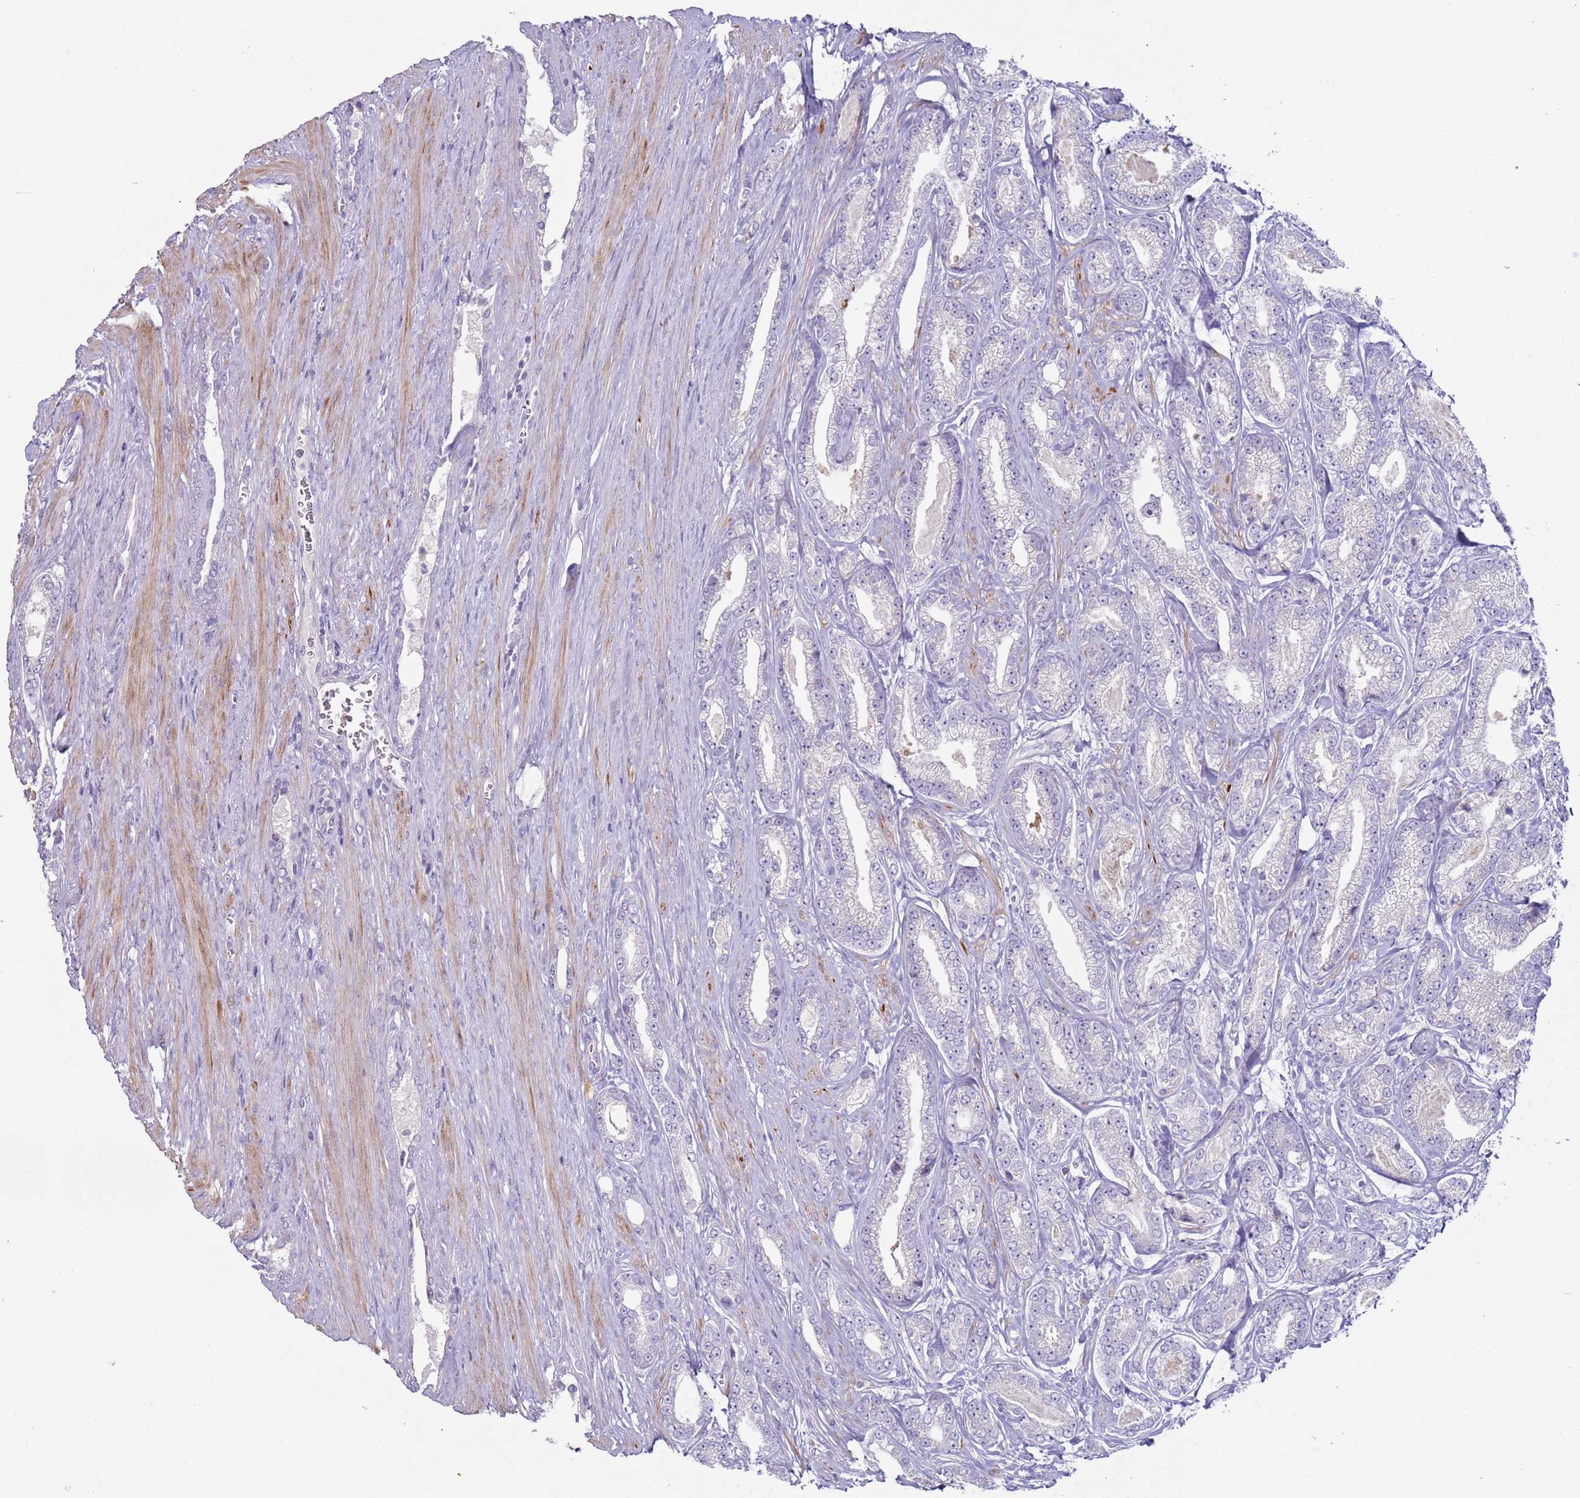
{"staining": {"intensity": "negative", "quantity": "none", "location": "none"}, "tissue": "prostate cancer", "cell_type": "Tumor cells", "image_type": "cancer", "snomed": [{"axis": "morphology", "description": "Adenocarcinoma, NOS"}, {"axis": "topography", "description": "Prostate and seminal vesicle, NOS"}], "caption": "Immunohistochemistry (IHC) micrograph of prostate cancer stained for a protein (brown), which shows no staining in tumor cells.", "gene": "NPAP1", "patient": {"sex": "male", "age": 76}}